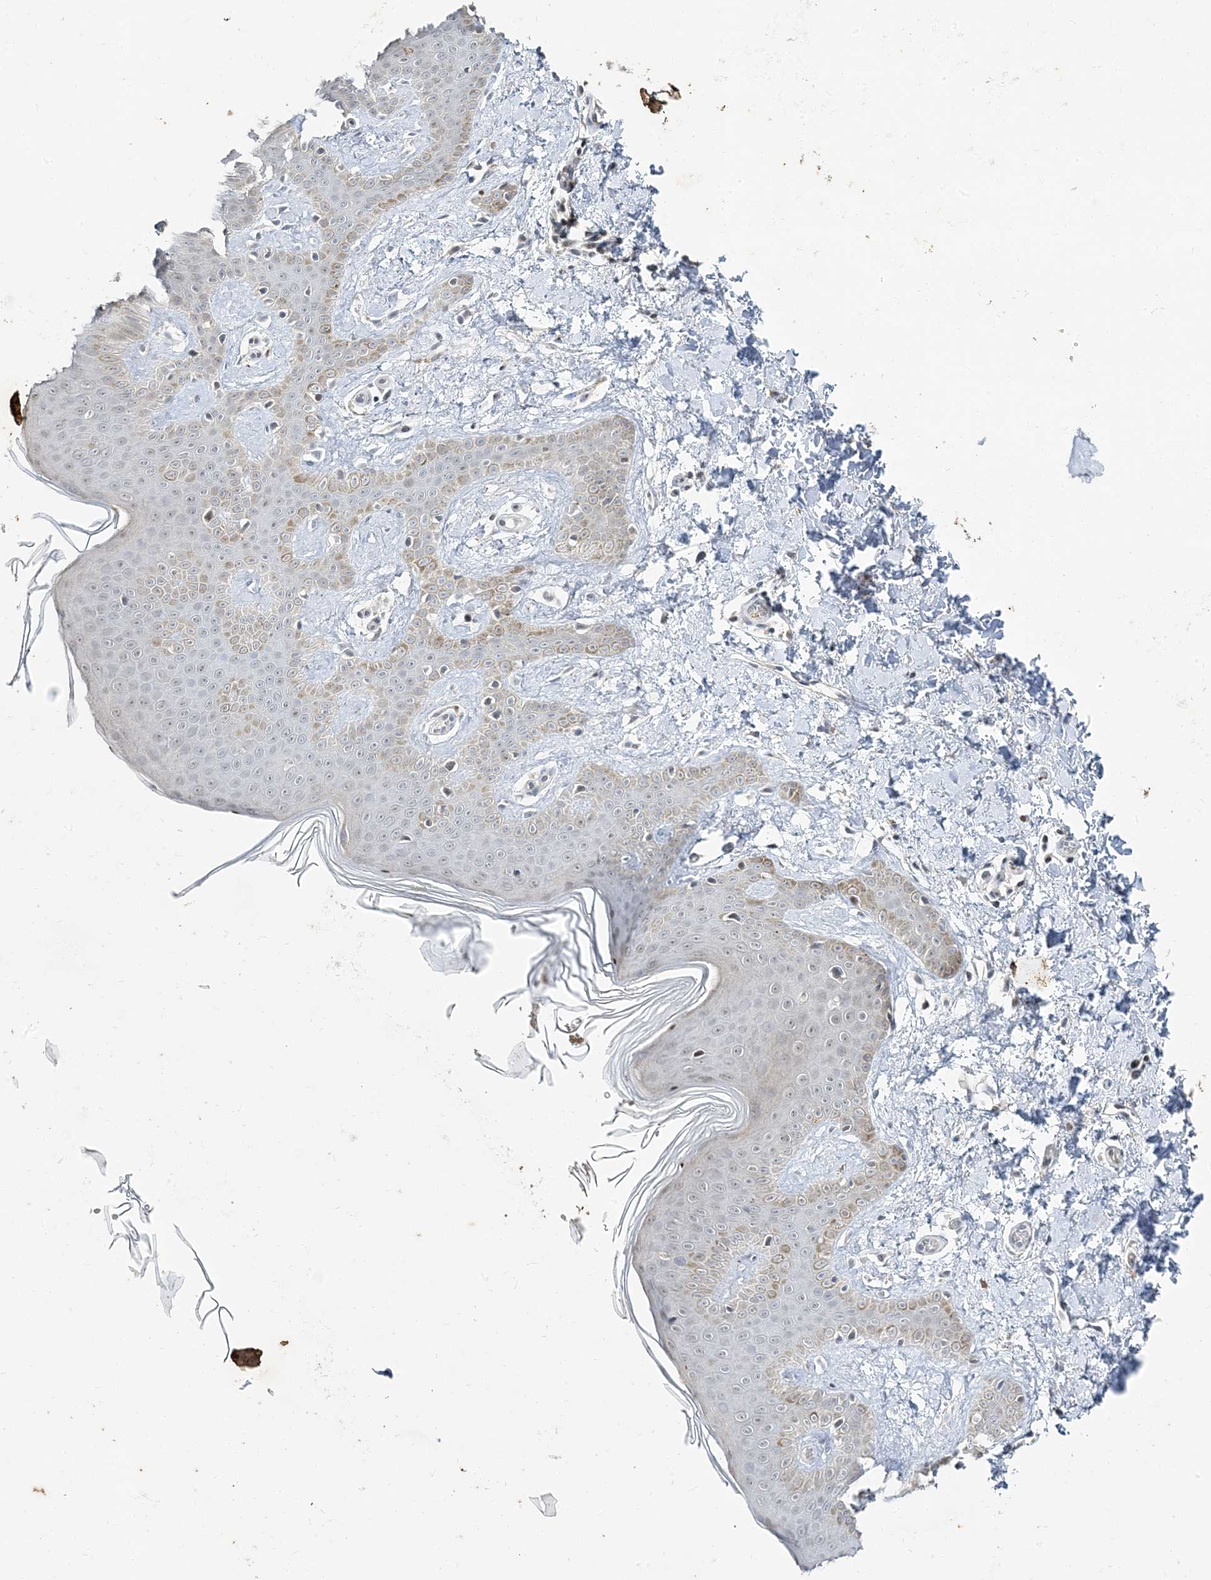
{"staining": {"intensity": "weak", "quantity": "25%-75%", "location": "cytoplasmic/membranous"}, "tissue": "skin", "cell_type": "Fibroblasts", "image_type": "normal", "snomed": [{"axis": "morphology", "description": "Normal tissue, NOS"}, {"axis": "topography", "description": "Skin"}], "caption": "The immunohistochemical stain labels weak cytoplasmic/membranous expression in fibroblasts of unremarkable skin.", "gene": "LEXM", "patient": {"sex": "male", "age": 36}}